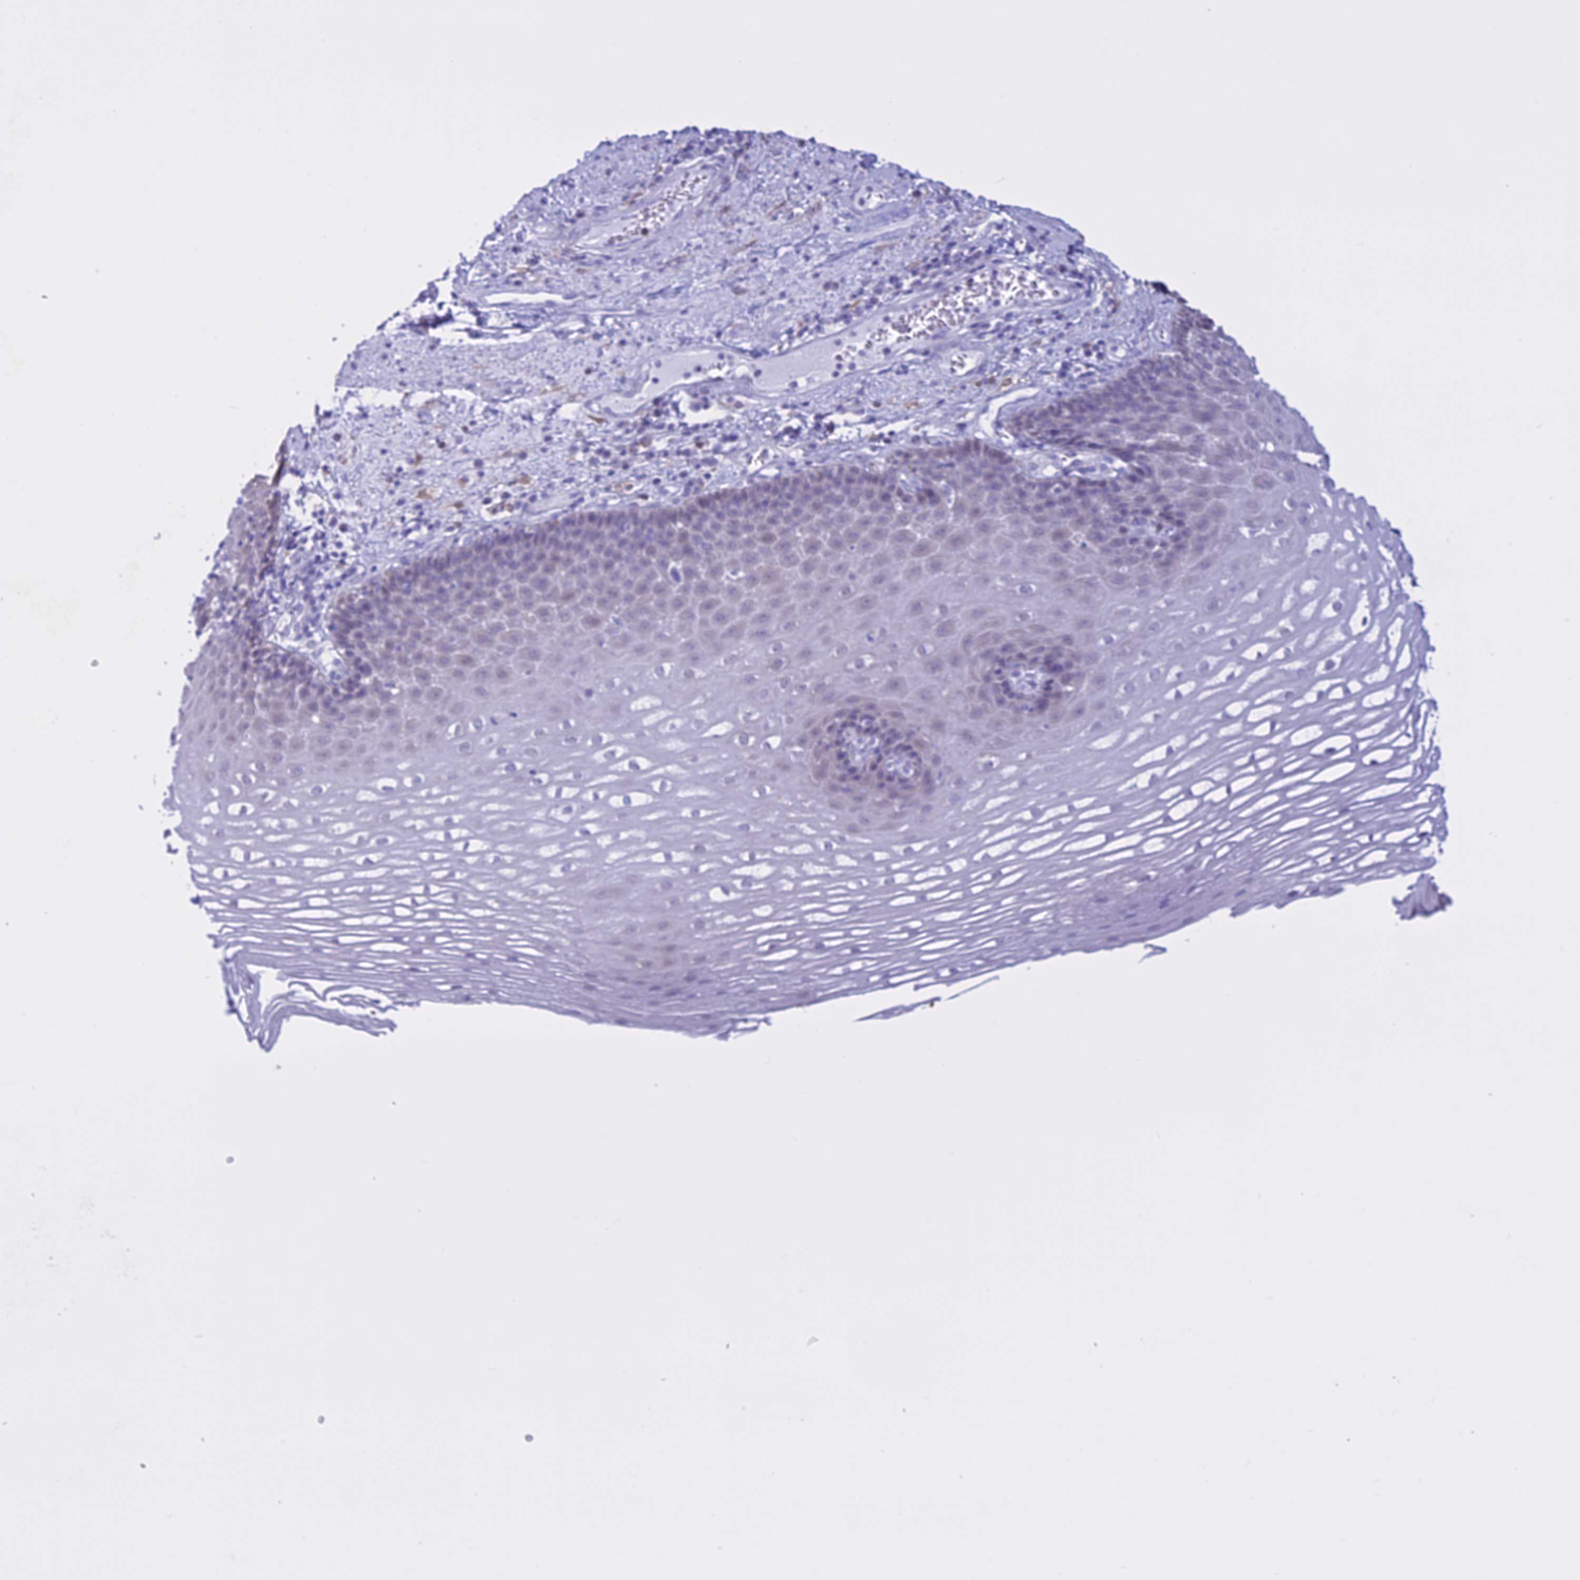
{"staining": {"intensity": "negative", "quantity": "none", "location": "none"}, "tissue": "esophagus", "cell_type": "Squamous epithelial cells", "image_type": "normal", "snomed": [{"axis": "morphology", "description": "Normal tissue, NOS"}, {"axis": "topography", "description": "Esophagus"}], "caption": "The histopathology image displays no significant expression in squamous epithelial cells of esophagus.", "gene": "LHFPL2", "patient": {"sex": "male", "age": 62}}